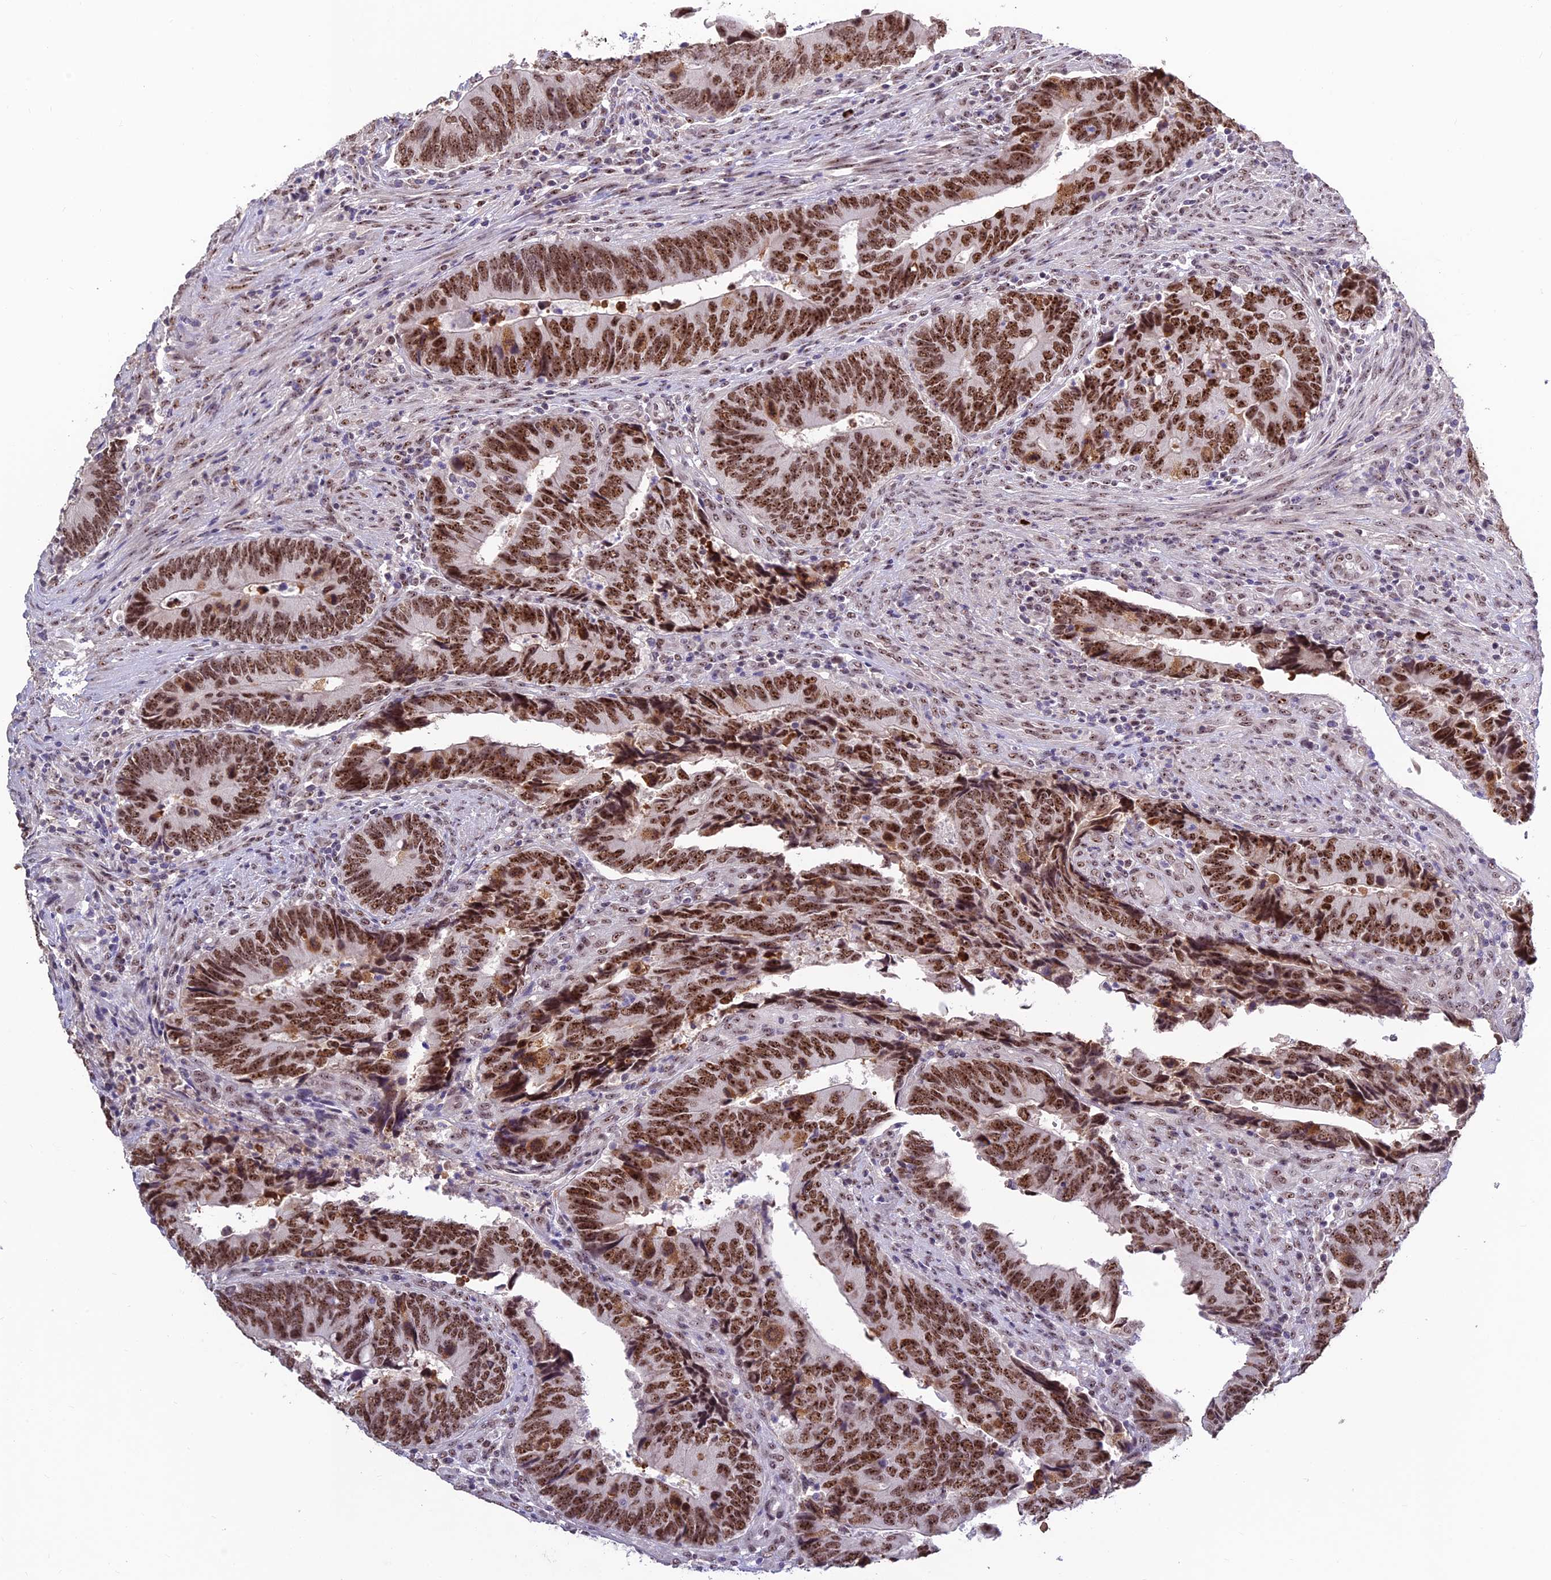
{"staining": {"intensity": "strong", "quantity": ">75%", "location": "nuclear"}, "tissue": "colorectal cancer", "cell_type": "Tumor cells", "image_type": "cancer", "snomed": [{"axis": "morphology", "description": "Adenocarcinoma, NOS"}, {"axis": "topography", "description": "Colon"}], "caption": "High-power microscopy captured an IHC photomicrograph of colorectal adenocarcinoma, revealing strong nuclear expression in approximately >75% of tumor cells.", "gene": "POLR1G", "patient": {"sex": "male", "age": 87}}